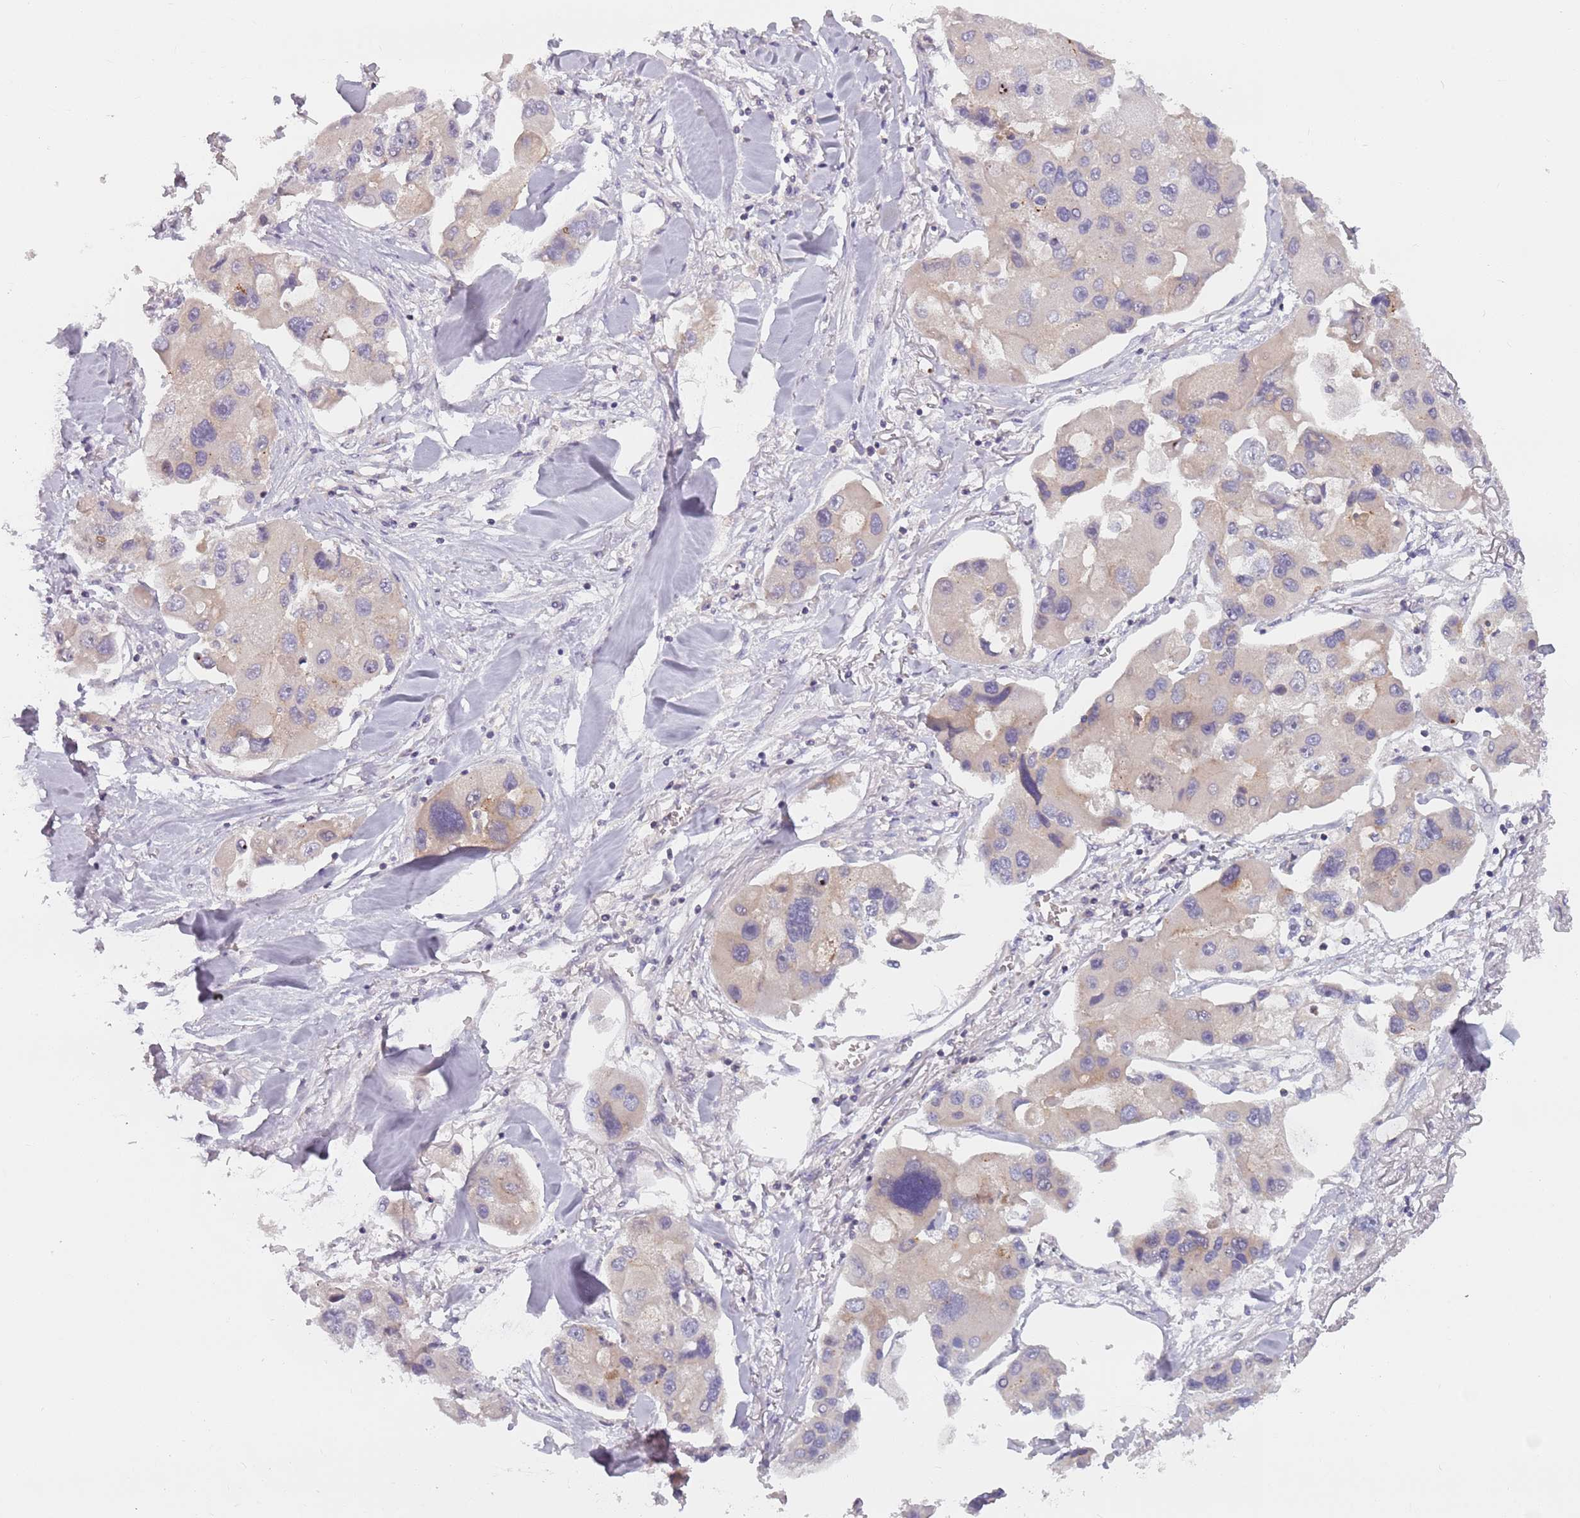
{"staining": {"intensity": "weak", "quantity": "<25%", "location": "cytoplasmic/membranous"}, "tissue": "lung cancer", "cell_type": "Tumor cells", "image_type": "cancer", "snomed": [{"axis": "morphology", "description": "Adenocarcinoma, NOS"}, {"axis": "topography", "description": "Lung"}], "caption": "Lung adenocarcinoma was stained to show a protein in brown. There is no significant expression in tumor cells.", "gene": "ASB13", "patient": {"sex": "female", "age": 54}}